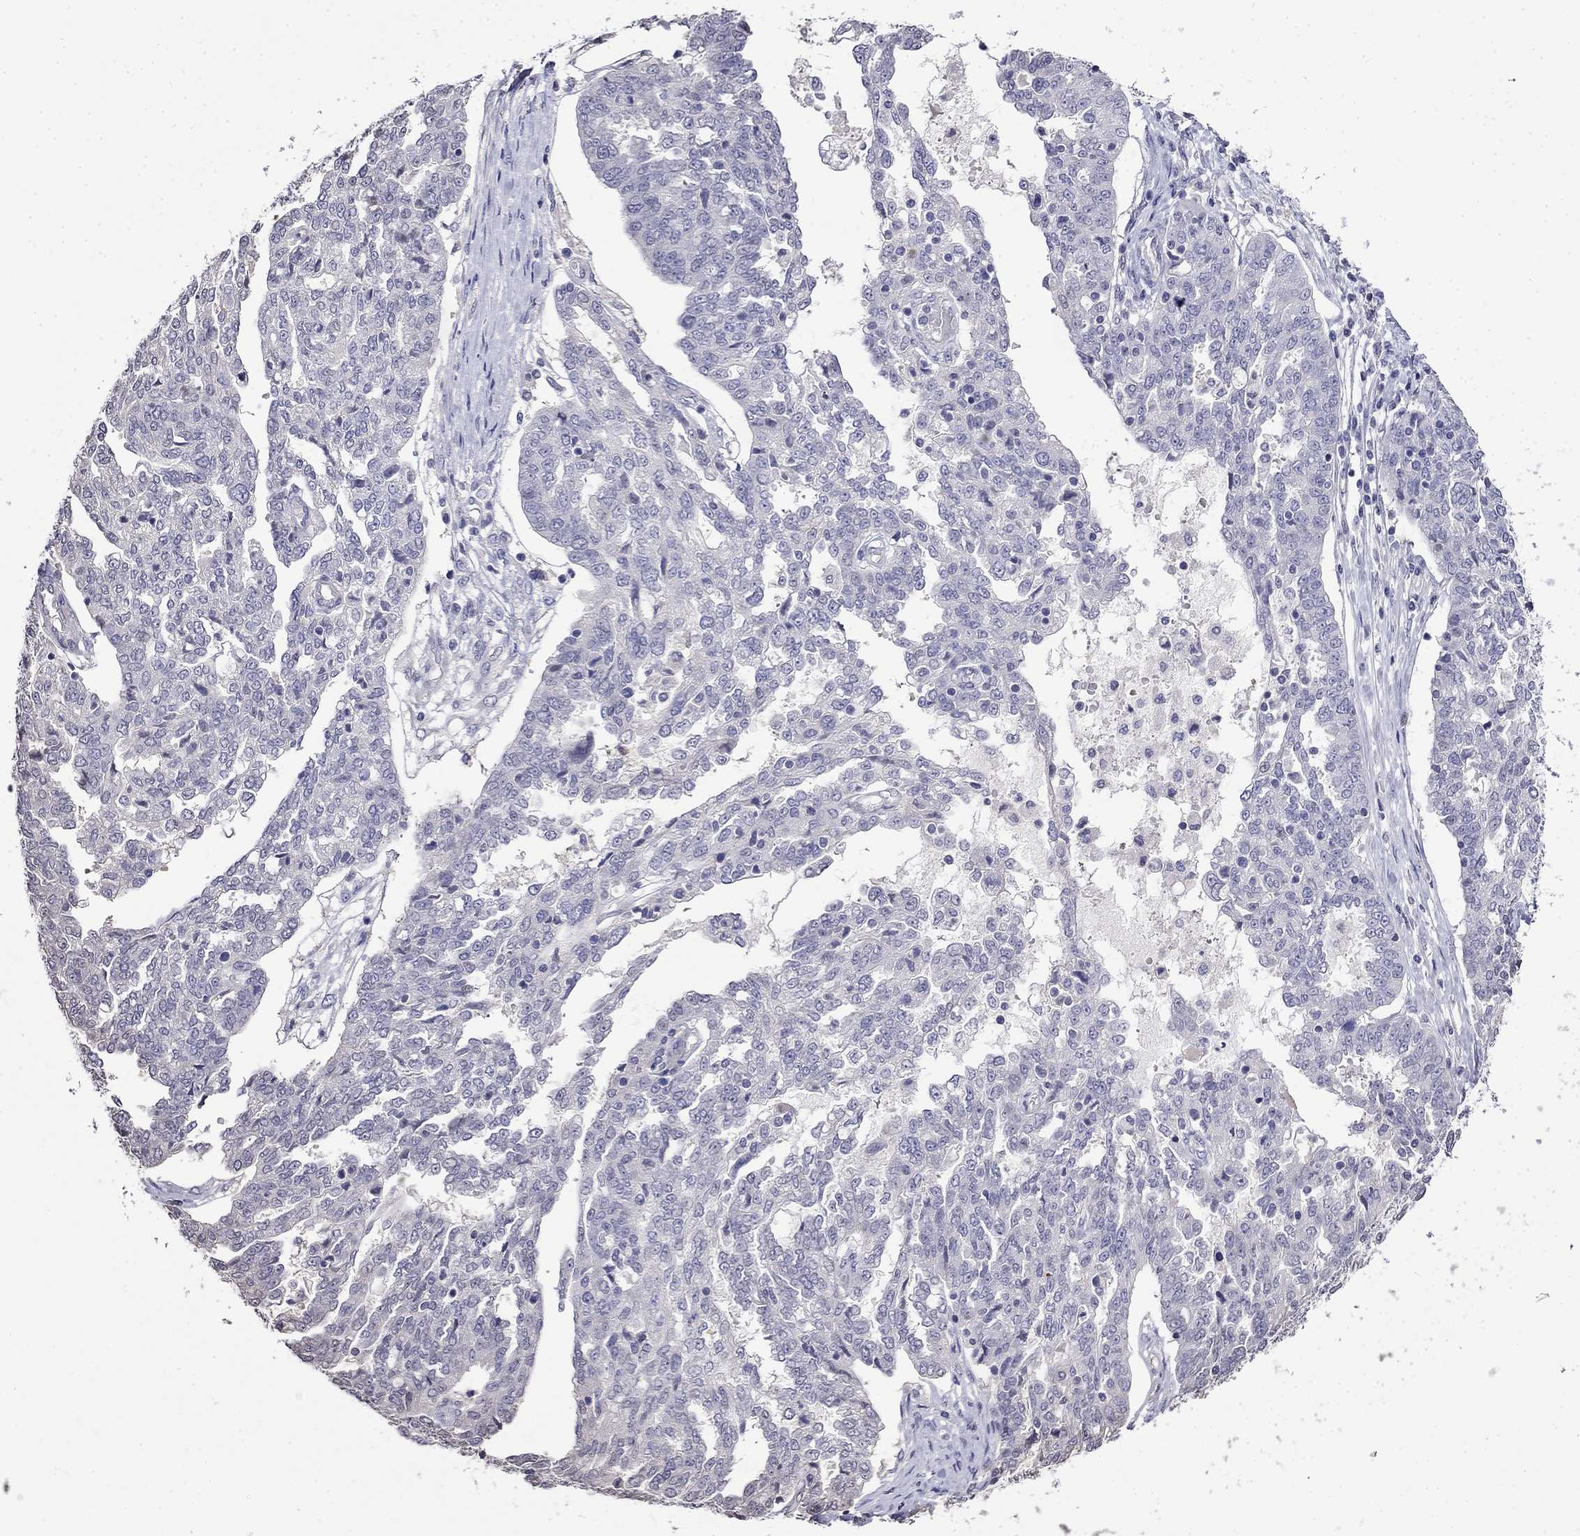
{"staining": {"intensity": "negative", "quantity": "none", "location": "none"}, "tissue": "ovarian cancer", "cell_type": "Tumor cells", "image_type": "cancer", "snomed": [{"axis": "morphology", "description": "Cystadenocarcinoma, serous, NOS"}, {"axis": "topography", "description": "Ovary"}], "caption": "Immunohistochemical staining of human ovarian serous cystadenocarcinoma demonstrates no significant staining in tumor cells.", "gene": "GUCA1B", "patient": {"sex": "female", "age": 67}}